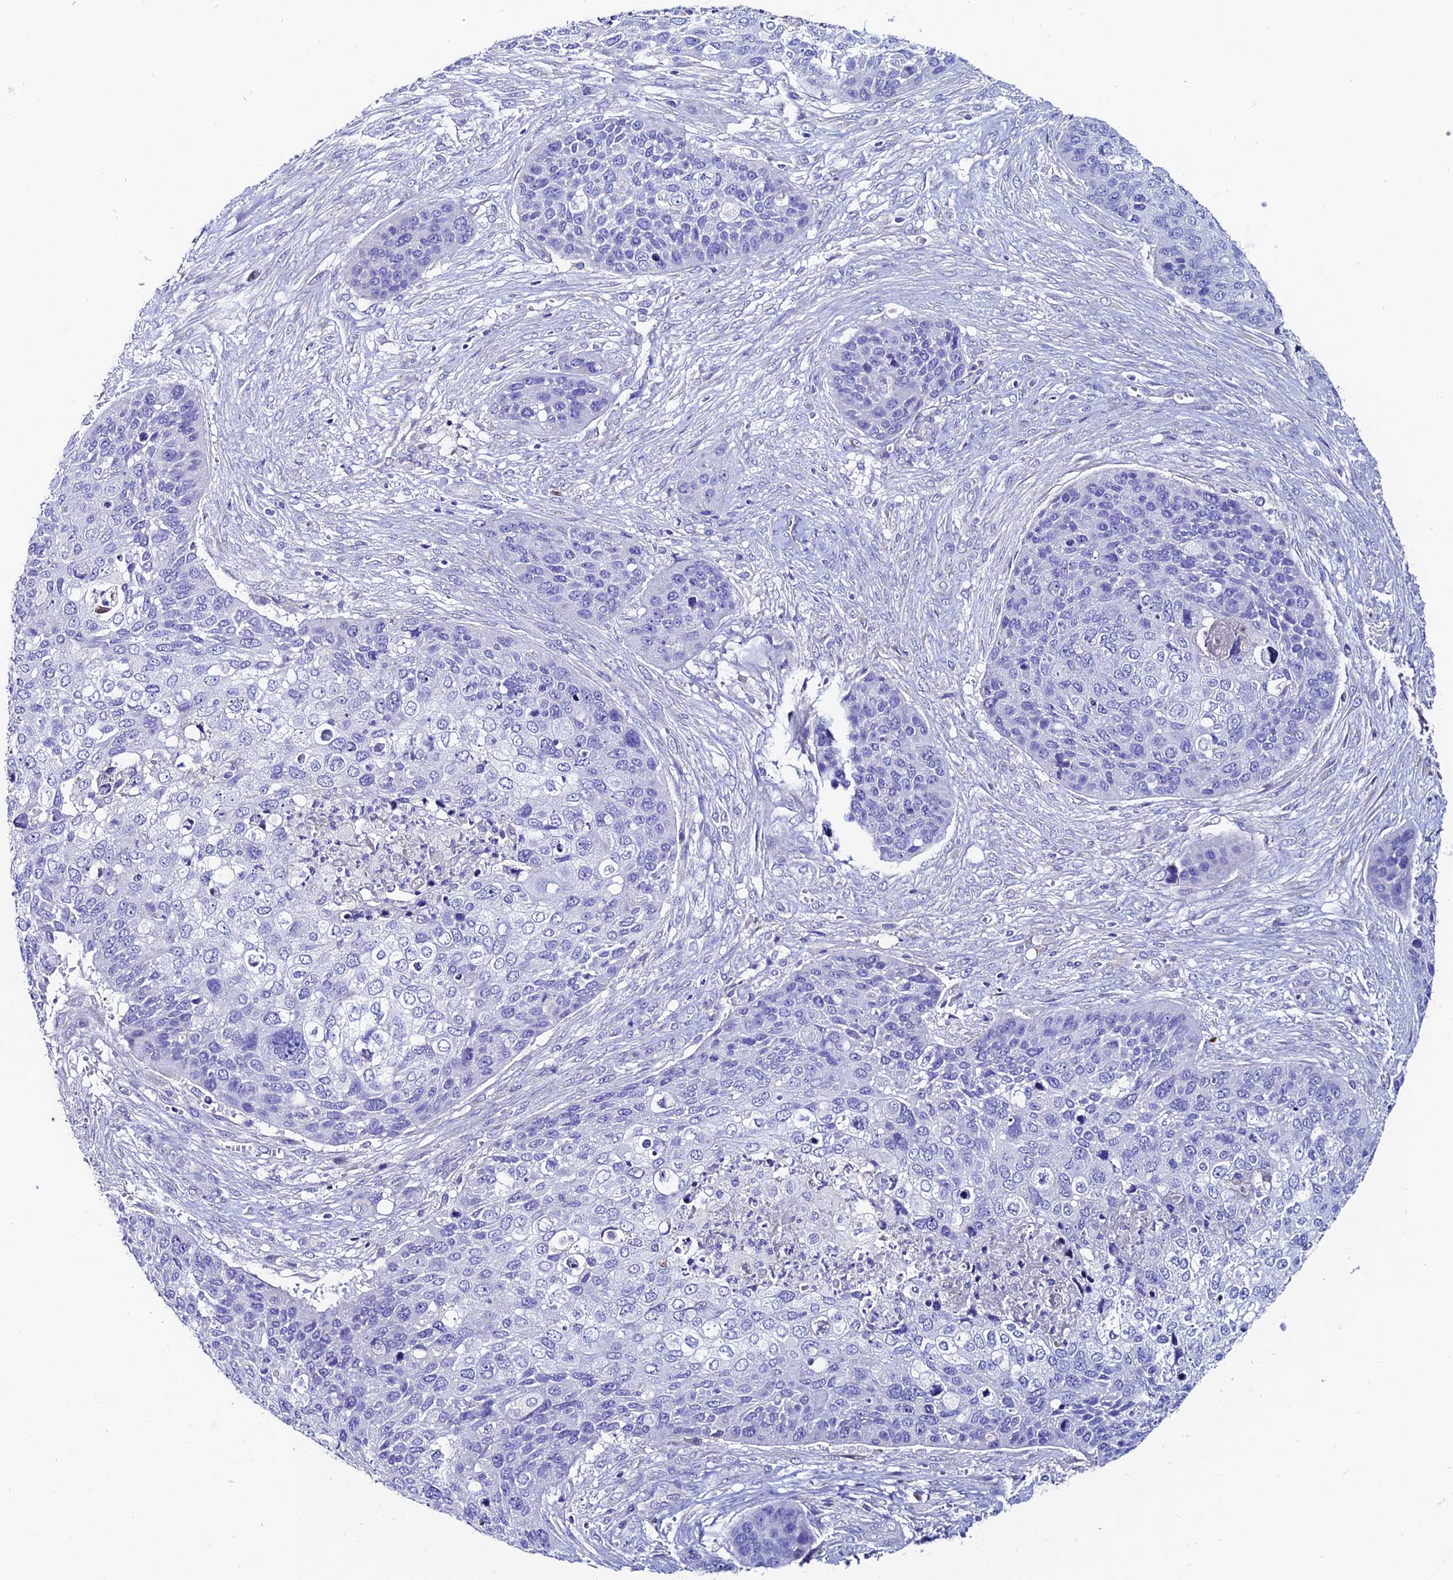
{"staining": {"intensity": "negative", "quantity": "none", "location": "none"}, "tissue": "skin cancer", "cell_type": "Tumor cells", "image_type": "cancer", "snomed": [{"axis": "morphology", "description": "Basal cell carcinoma"}, {"axis": "topography", "description": "Skin"}], "caption": "Tumor cells are negative for brown protein staining in basal cell carcinoma (skin).", "gene": "SLC25A16", "patient": {"sex": "female", "age": 74}}